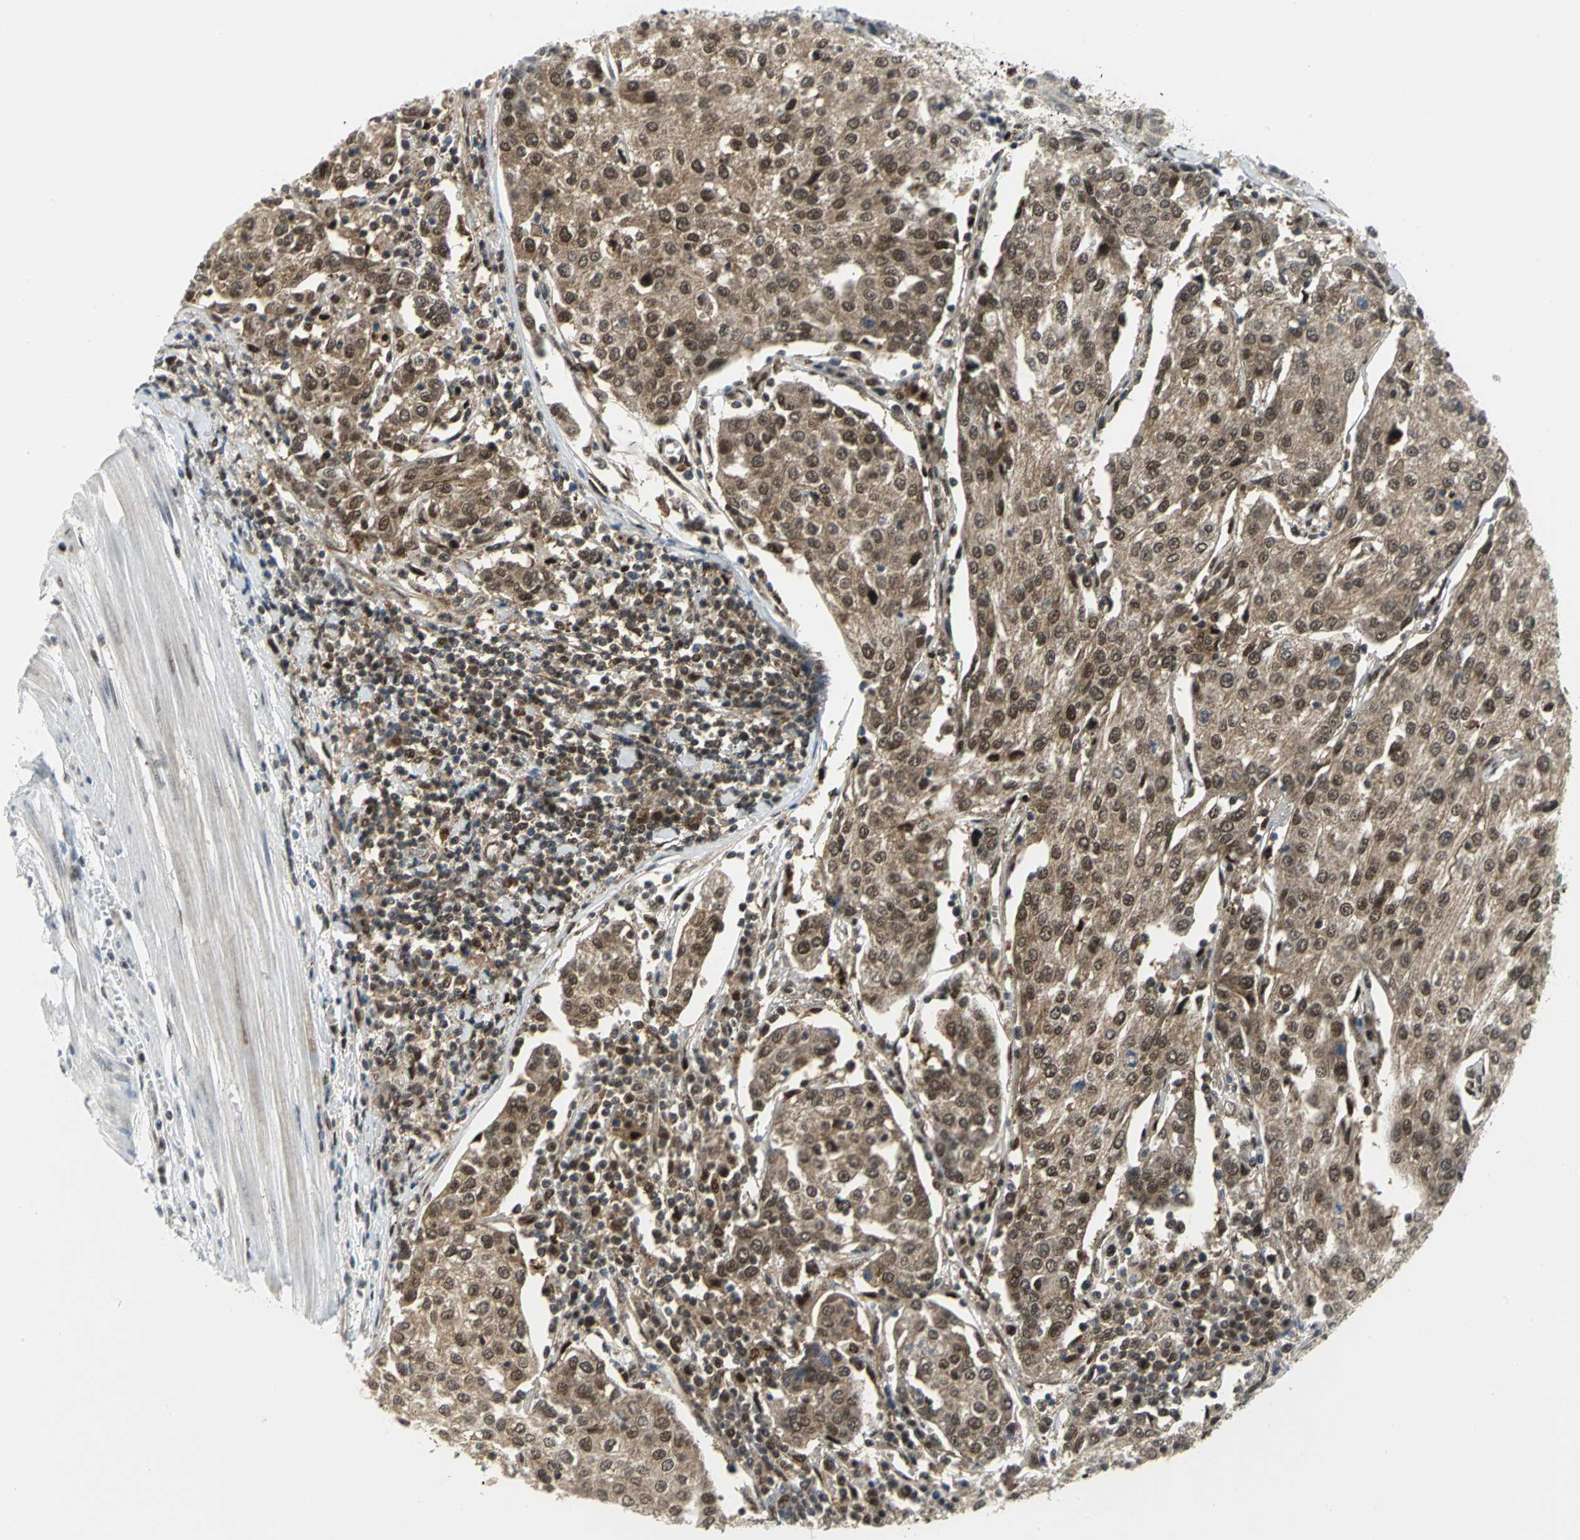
{"staining": {"intensity": "moderate", "quantity": ">75%", "location": "cytoplasmic/membranous,nuclear"}, "tissue": "urothelial cancer", "cell_type": "Tumor cells", "image_type": "cancer", "snomed": [{"axis": "morphology", "description": "Urothelial carcinoma, High grade"}, {"axis": "topography", "description": "Urinary bladder"}], "caption": "IHC photomicrograph of neoplastic tissue: high-grade urothelial carcinoma stained using immunohistochemistry (IHC) demonstrates medium levels of moderate protein expression localized specifically in the cytoplasmic/membranous and nuclear of tumor cells, appearing as a cytoplasmic/membranous and nuclear brown color.", "gene": "PSMA4", "patient": {"sex": "female", "age": 85}}